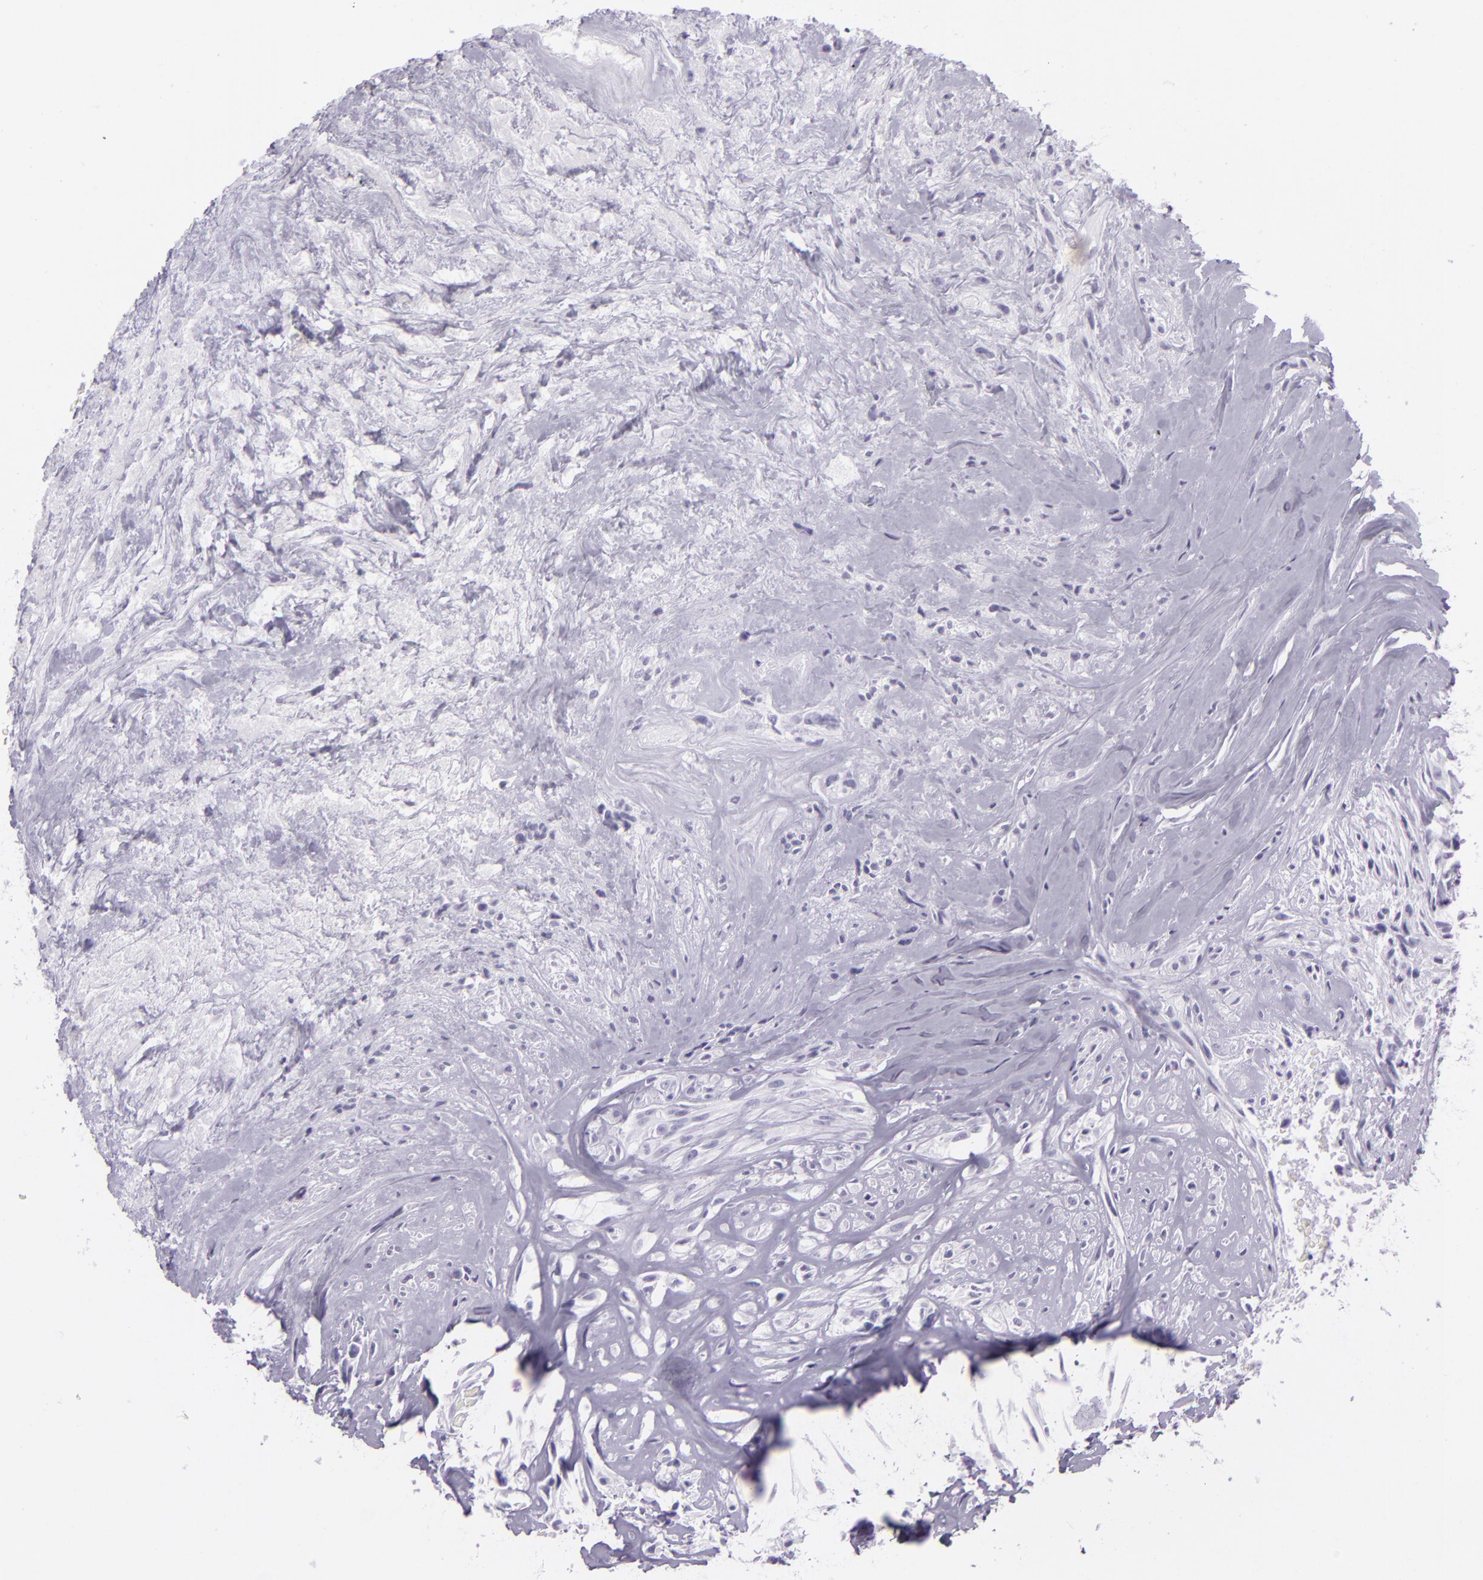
{"staining": {"intensity": "negative", "quantity": "none", "location": "none"}, "tissue": "glioma", "cell_type": "Tumor cells", "image_type": "cancer", "snomed": [{"axis": "morphology", "description": "Glioma, malignant, High grade"}, {"axis": "topography", "description": "Brain"}], "caption": "A high-resolution image shows immunohistochemistry staining of glioma, which demonstrates no significant expression in tumor cells. Brightfield microscopy of immunohistochemistry (IHC) stained with DAB (brown) and hematoxylin (blue), captured at high magnification.", "gene": "MUC6", "patient": {"sex": "male", "age": 48}}